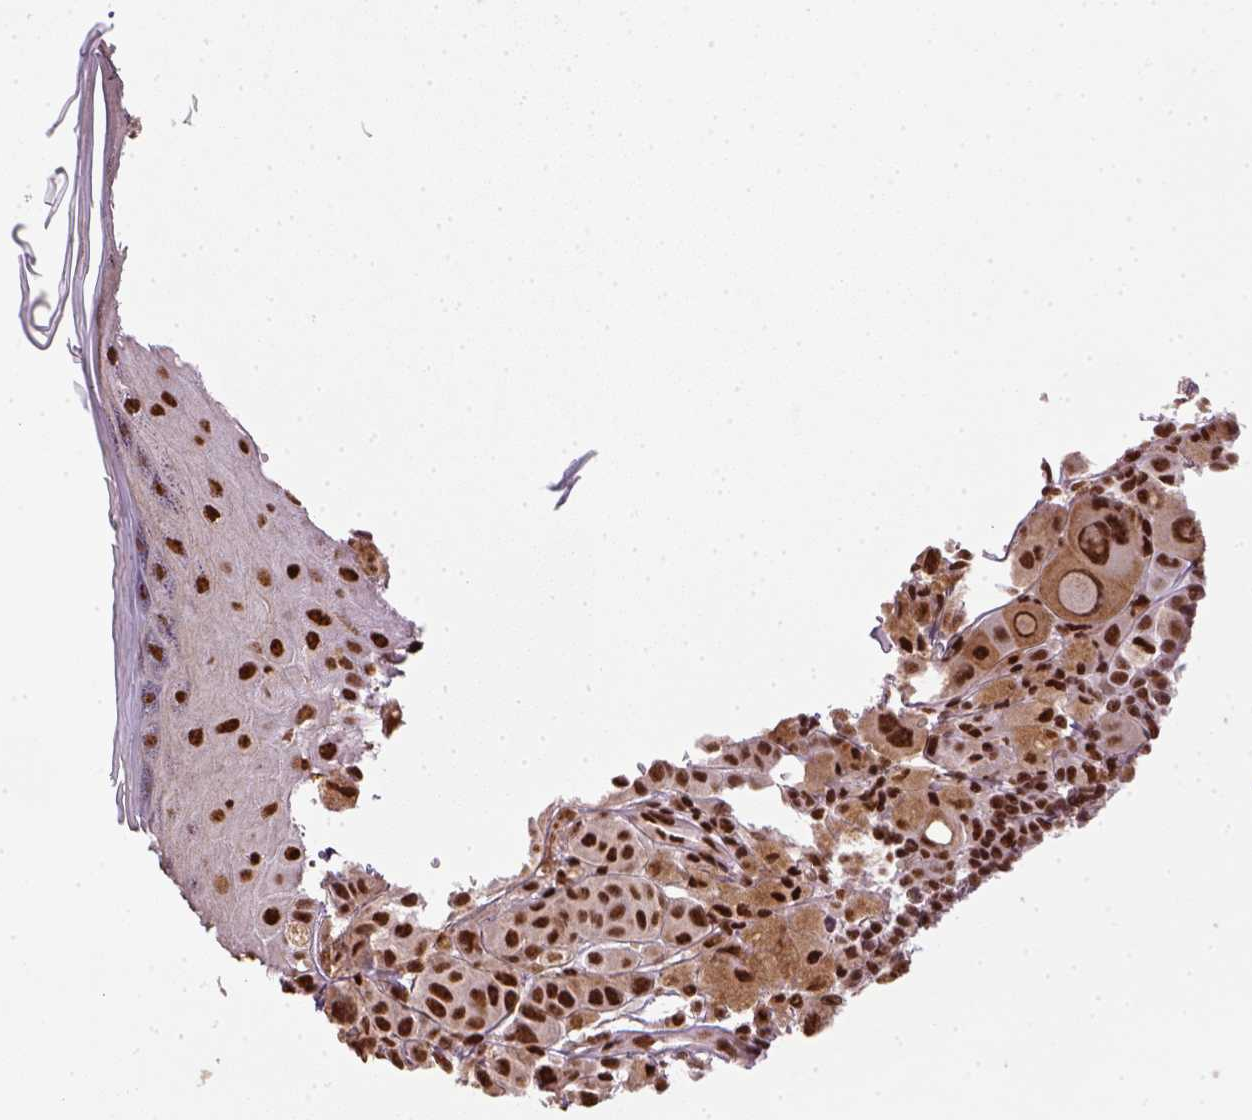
{"staining": {"intensity": "strong", "quantity": ">75%", "location": "nuclear"}, "tissue": "melanoma", "cell_type": "Tumor cells", "image_type": "cancer", "snomed": [{"axis": "morphology", "description": "Malignant melanoma, NOS"}, {"axis": "topography", "description": "Skin"}], "caption": "Human melanoma stained with a brown dye shows strong nuclear positive staining in approximately >75% of tumor cells.", "gene": "CCAR1", "patient": {"sex": "male", "age": 67}}